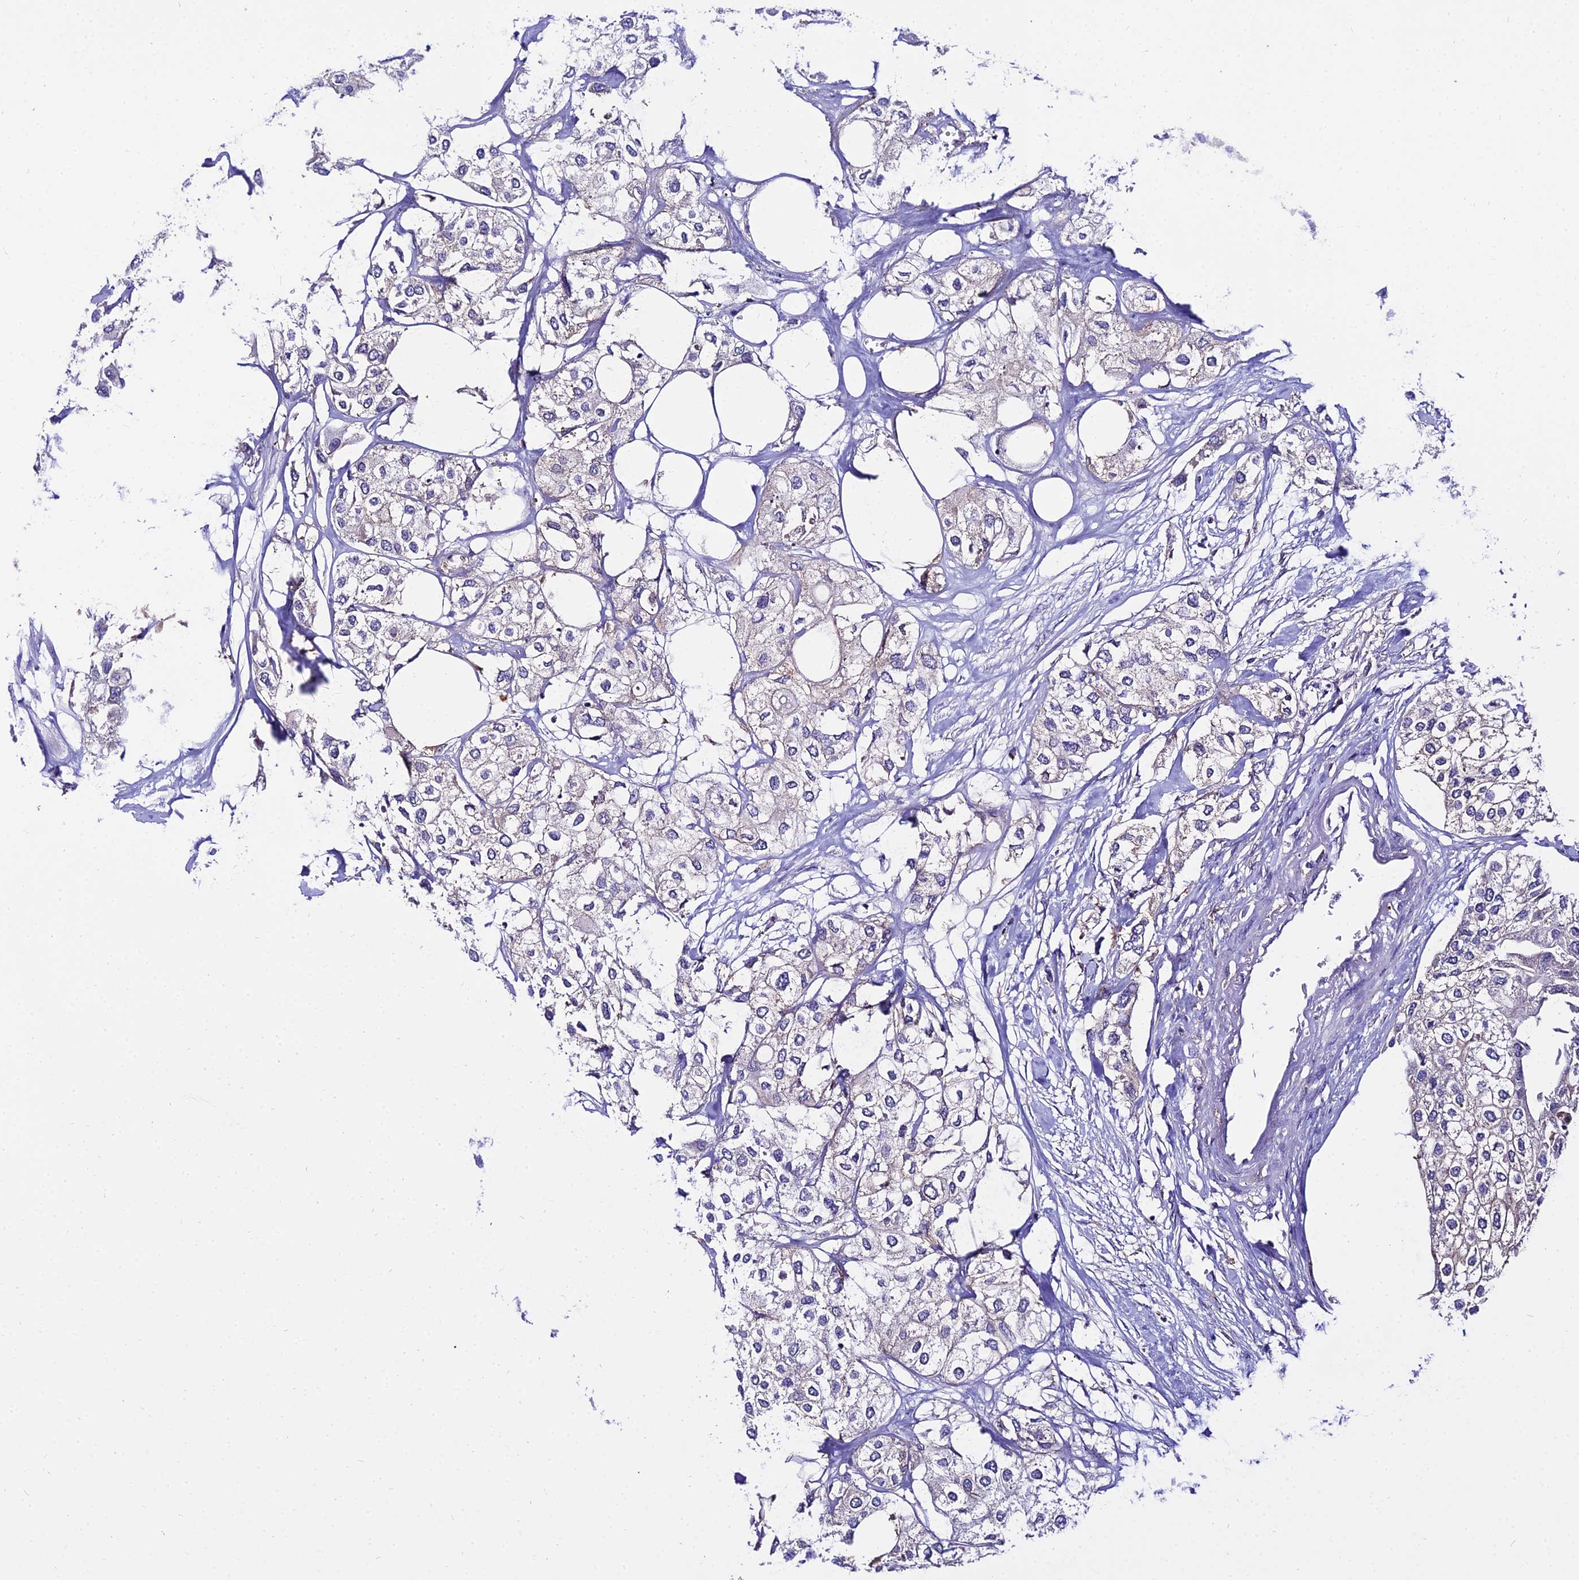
{"staining": {"intensity": "negative", "quantity": "none", "location": "none"}, "tissue": "urothelial cancer", "cell_type": "Tumor cells", "image_type": "cancer", "snomed": [{"axis": "morphology", "description": "Urothelial carcinoma, High grade"}, {"axis": "topography", "description": "Urinary bladder"}], "caption": "A high-resolution photomicrograph shows immunohistochemistry (IHC) staining of urothelial carcinoma (high-grade), which exhibits no significant positivity in tumor cells. (Stains: DAB (3,3'-diaminobenzidine) immunohistochemistry (IHC) with hematoxylin counter stain, Microscopy: brightfield microscopy at high magnification).", "gene": "C2orf69", "patient": {"sex": "male", "age": 64}}